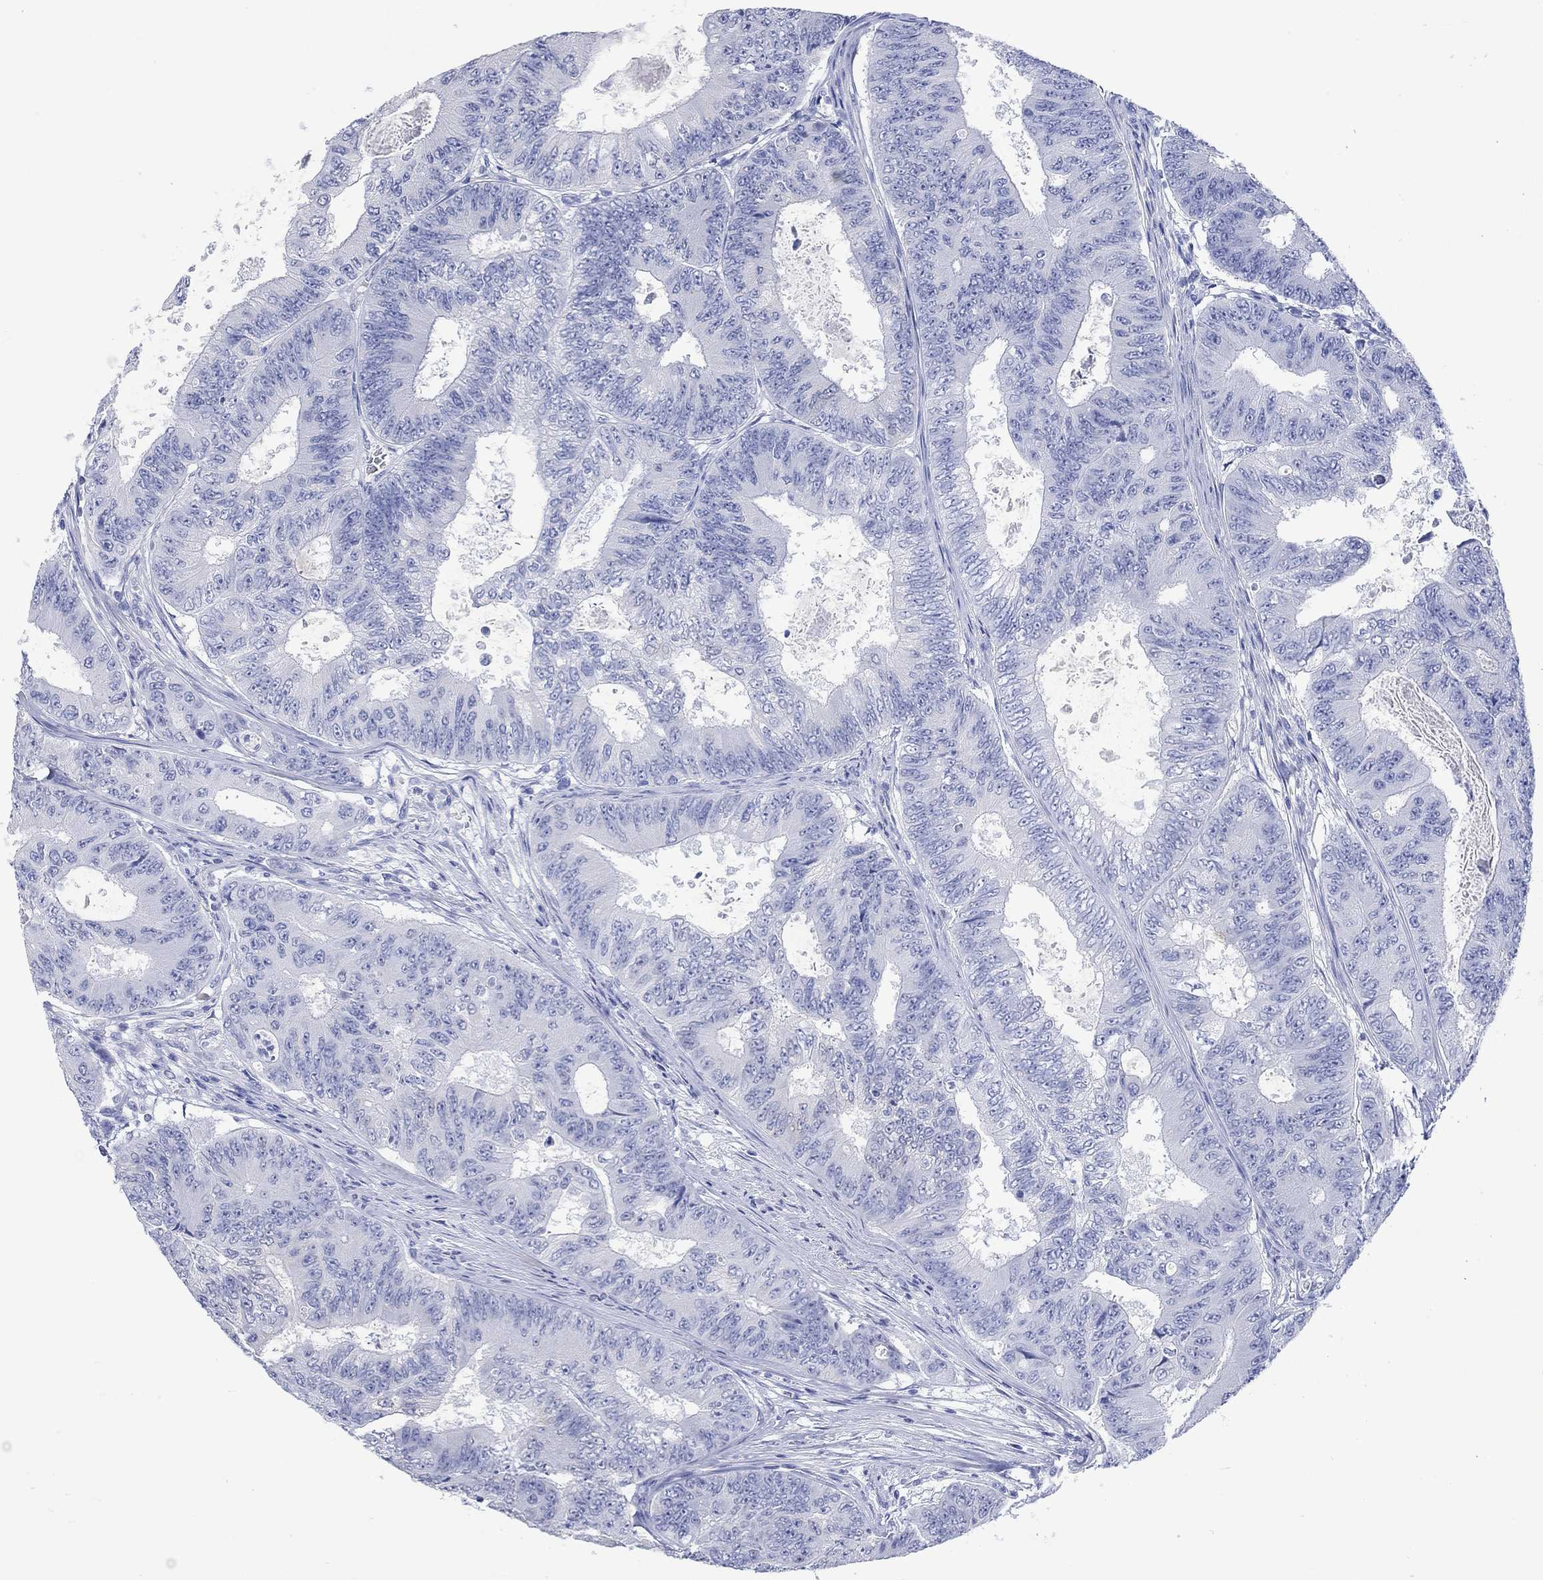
{"staining": {"intensity": "negative", "quantity": "none", "location": "none"}, "tissue": "colorectal cancer", "cell_type": "Tumor cells", "image_type": "cancer", "snomed": [{"axis": "morphology", "description": "Adenocarcinoma, NOS"}, {"axis": "topography", "description": "Colon"}], "caption": "Tumor cells are negative for brown protein staining in colorectal adenocarcinoma.", "gene": "MSI1", "patient": {"sex": "female", "age": 48}}